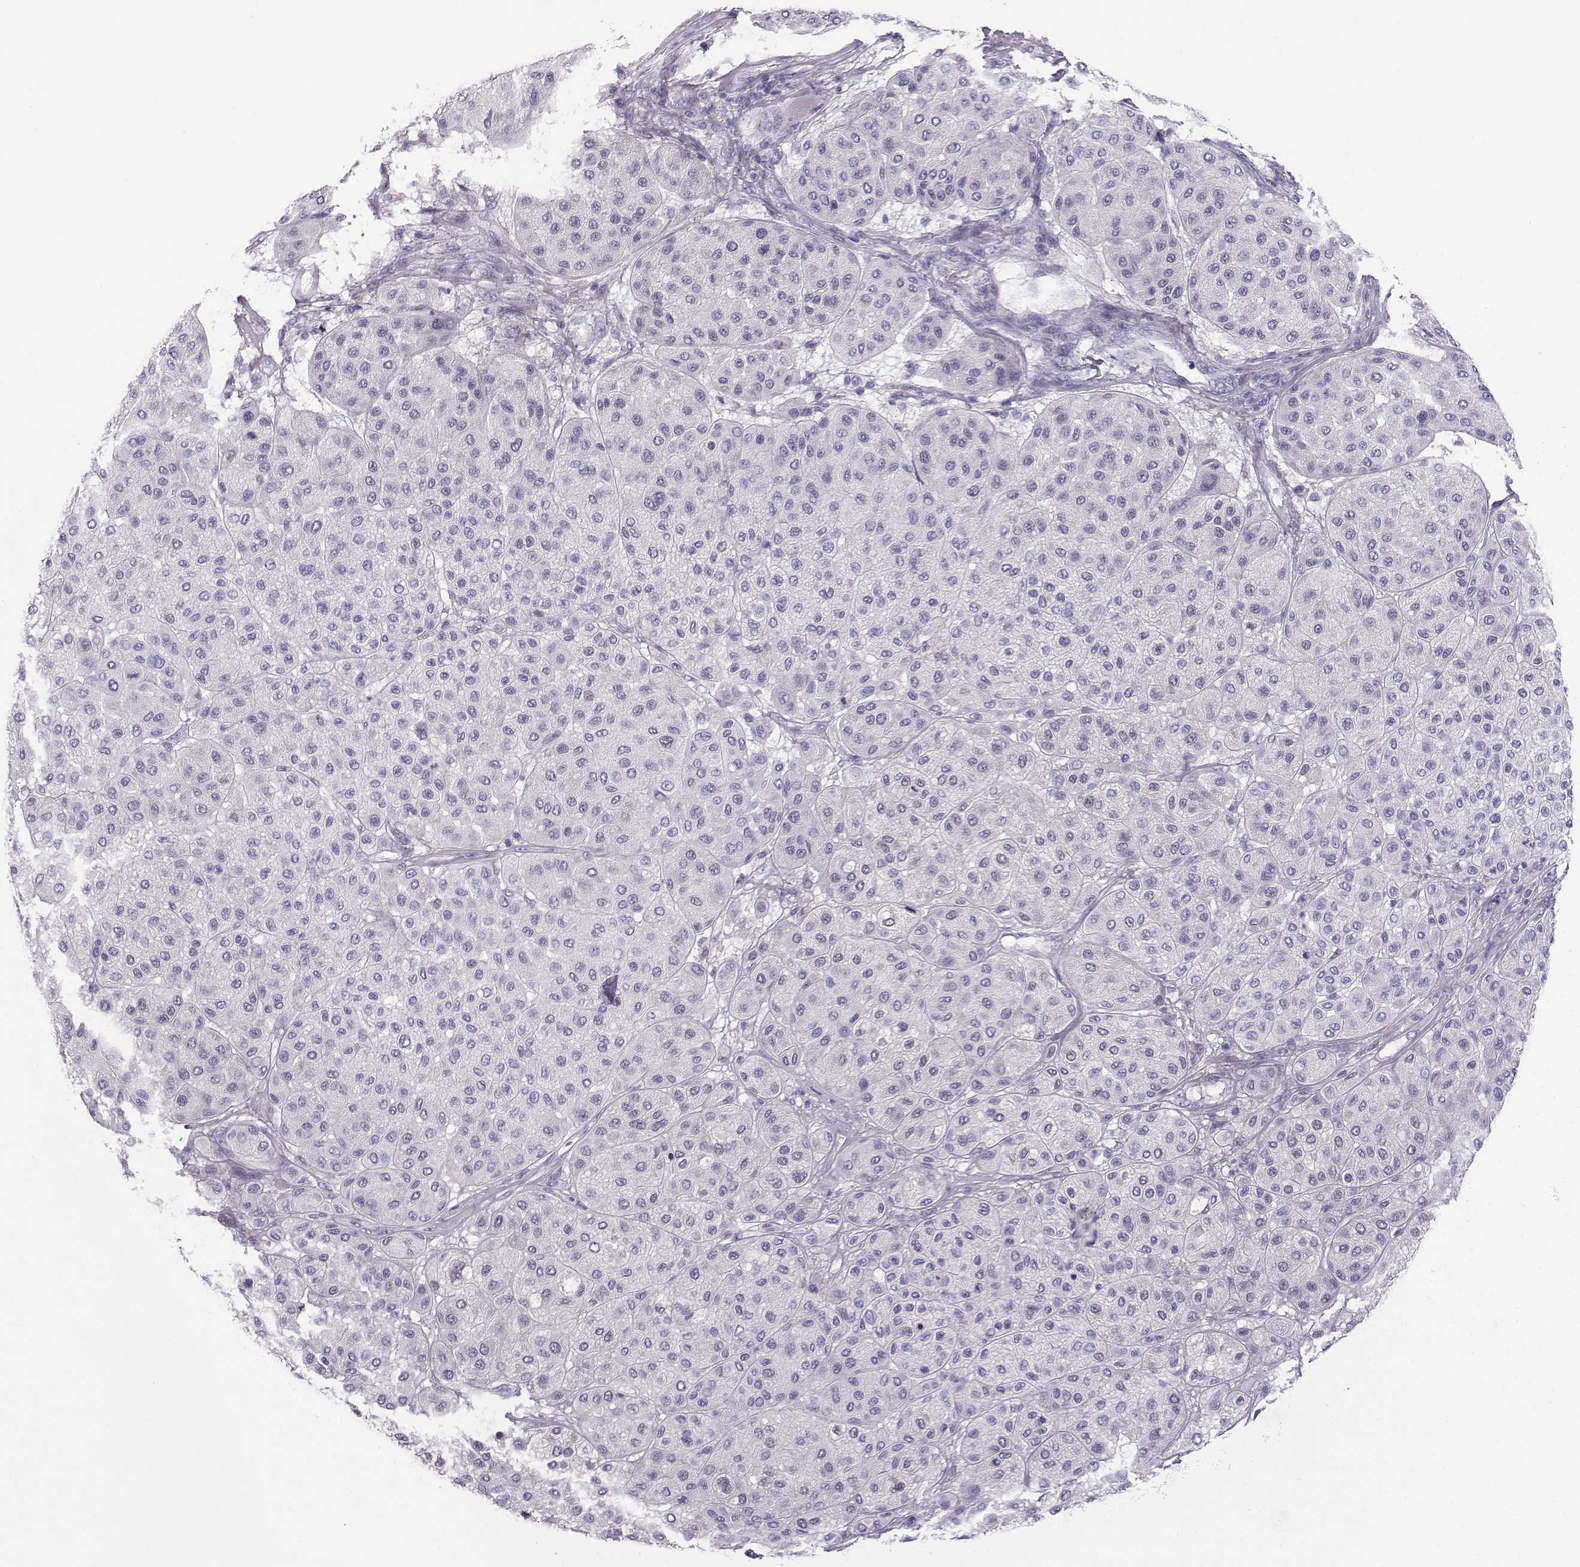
{"staining": {"intensity": "negative", "quantity": "none", "location": "none"}, "tissue": "melanoma", "cell_type": "Tumor cells", "image_type": "cancer", "snomed": [{"axis": "morphology", "description": "Malignant melanoma, Metastatic site"}, {"axis": "topography", "description": "Smooth muscle"}], "caption": "A high-resolution image shows IHC staining of malignant melanoma (metastatic site), which shows no significant staining in tumor cells.", "gene": "ZBTB8B", "patient": {"sex": "male", "age": 41}}